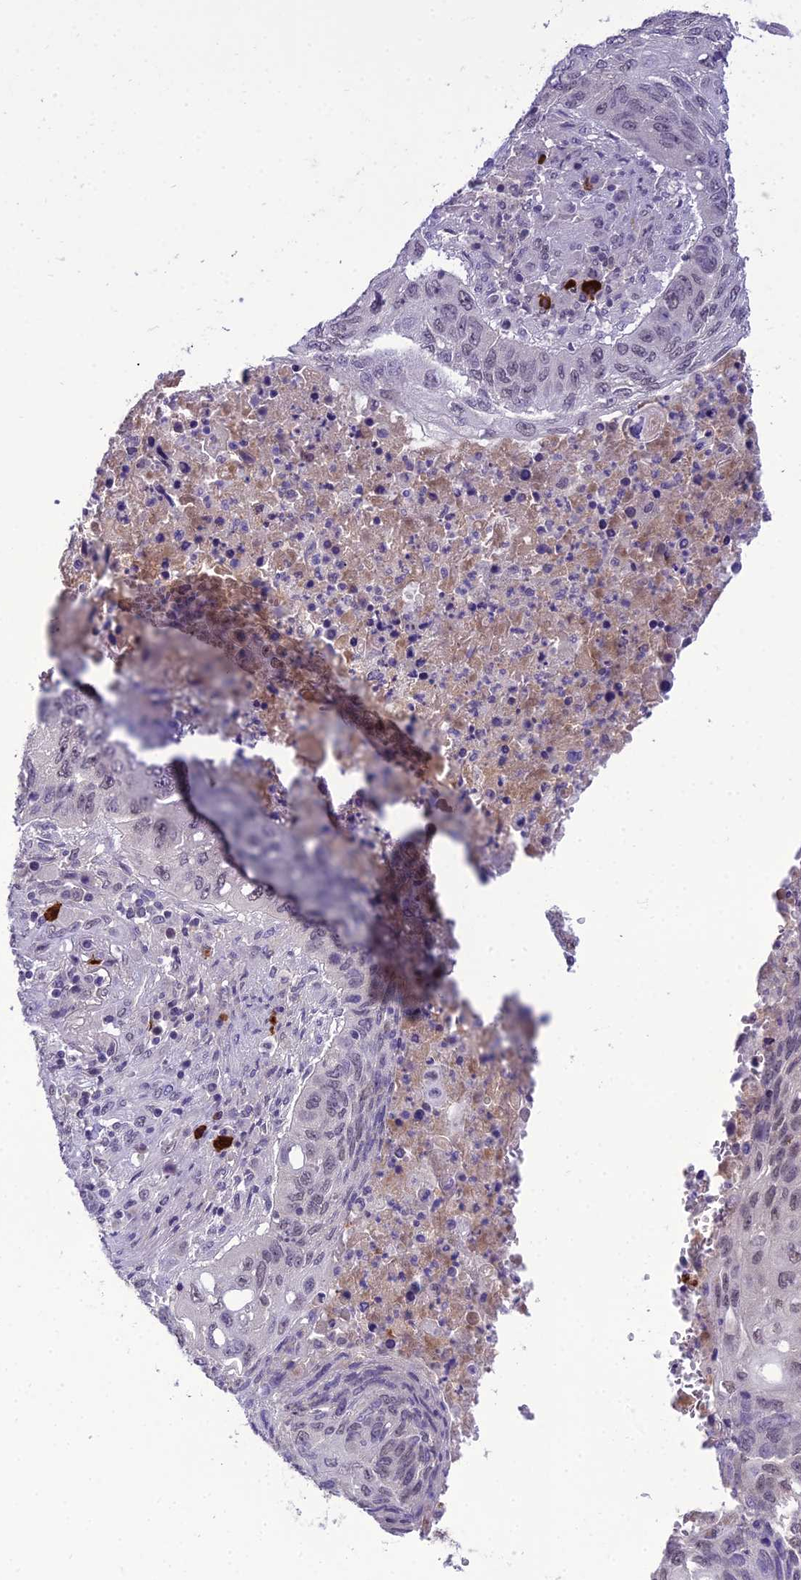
{"staining": {"intensity": "weak", "quantity": "25%-75%", "location": "nuclear"}, "tissue": "lung cancer", "cell_type": "Tumor cells", "image_type": "cancer", "snomed": [{"axis": "morphology", "description": "Squamous cell carcinoma, NOS"}, {"axis": "topography", "description": "Lung"}], "caption": "A brown stain labels weak nuclear positivity of a protein in human squamous cell carcinoma (lung) tumor cells. (Brightfield microscopy of DAB IHC at high magnification).", "gene": "SH3RF3", "patient": {"sex": "female", "age": 63}}